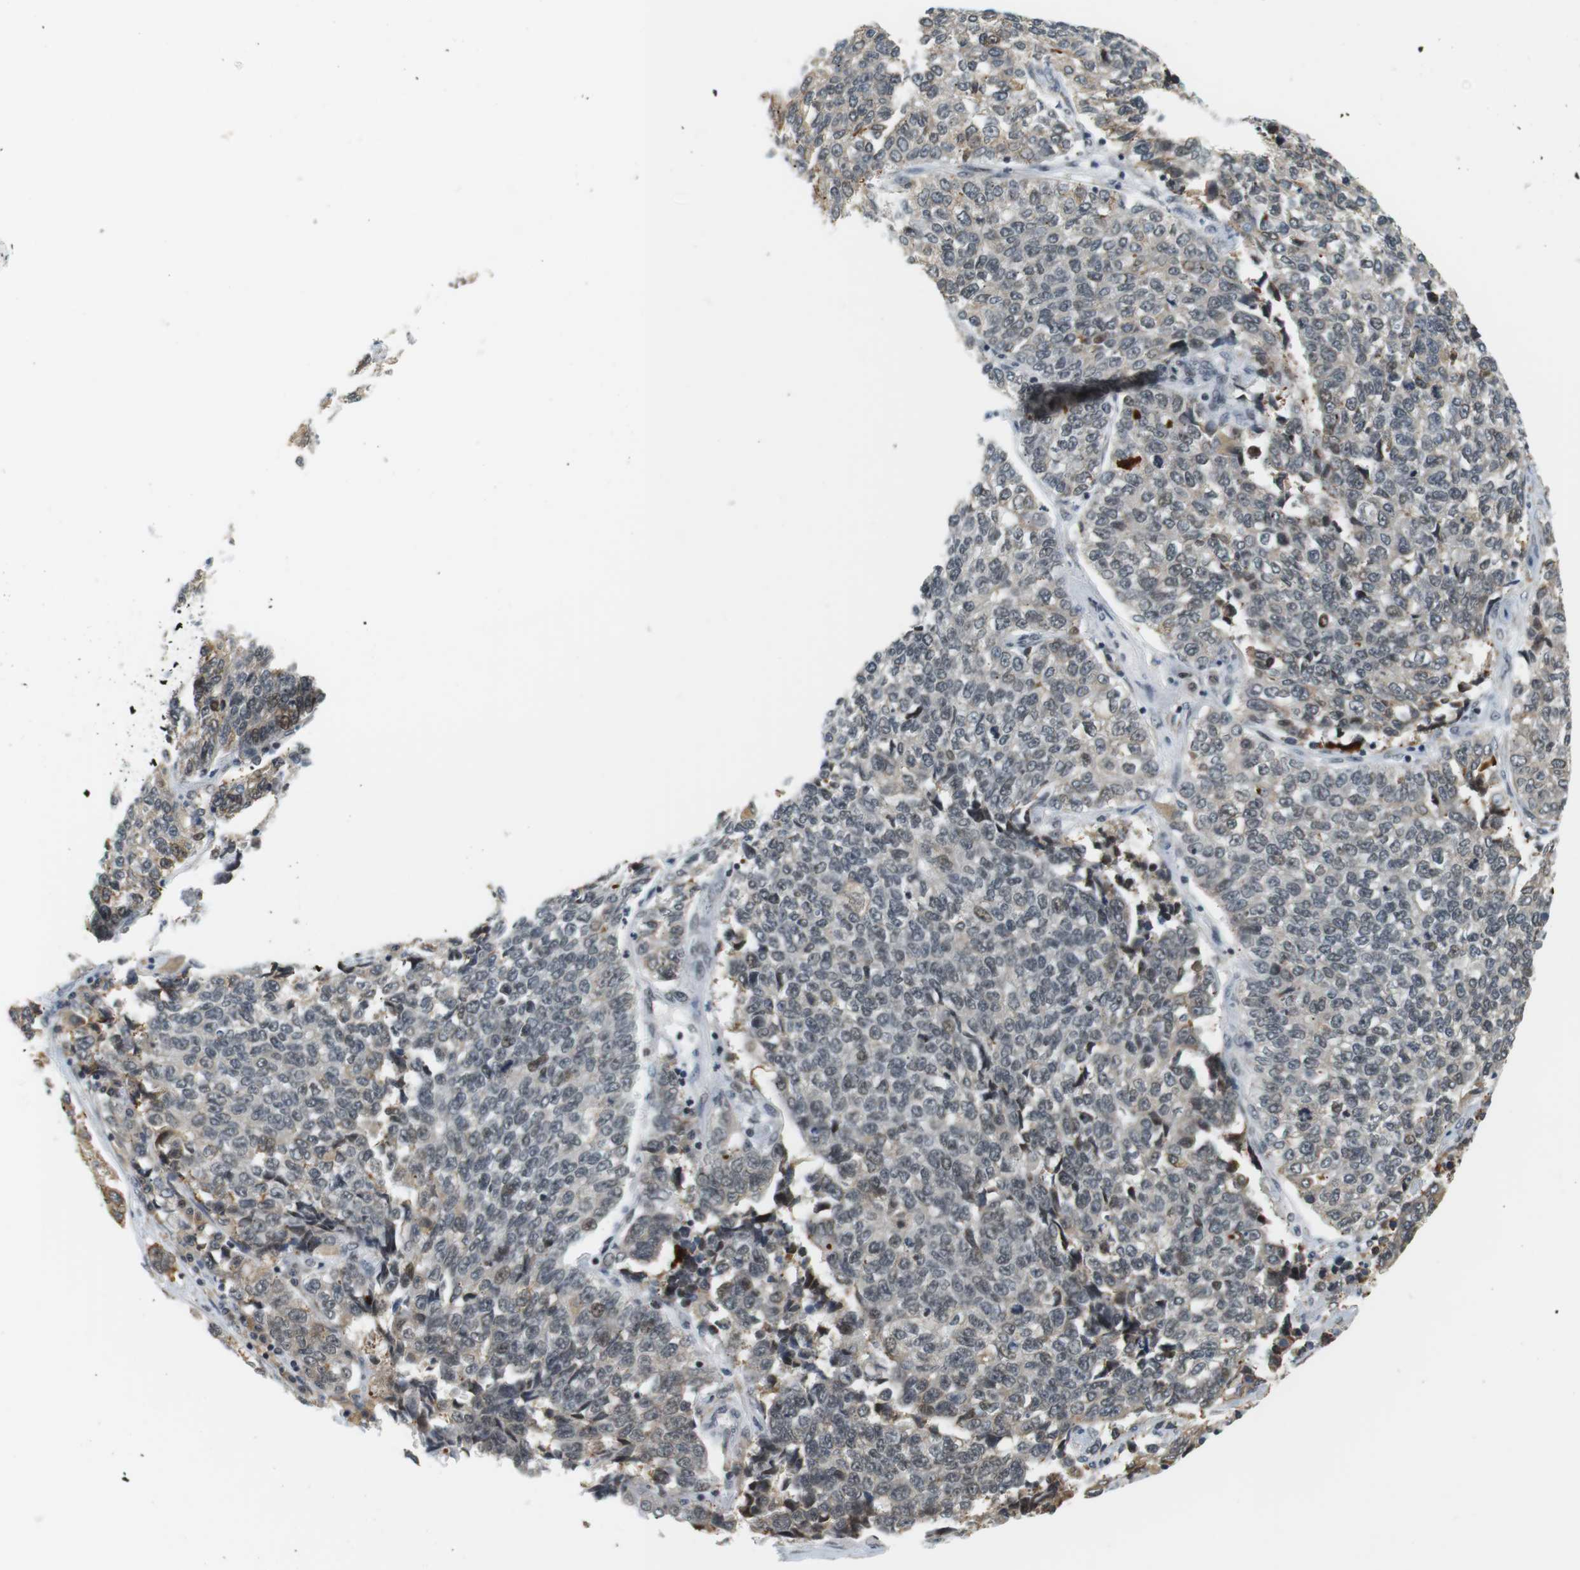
{"staining": {"intensity": "weak", "quantity": "<25%", "location": "nuclear"}, "tissue": "lung cancer", "cell_type": "Tumor cells", "image_type": "cancer", "snomed": [{"axis": "morphology", "description": "Adenocarcinoma, NOS"}, {"axis": "topography", "description": "Lung"}], "caption": "Tumor cells show no significant protein staining in lung adenocarcinoma.", "gene": "RNF38", "patient": {"sex": "male", "age": 49}}